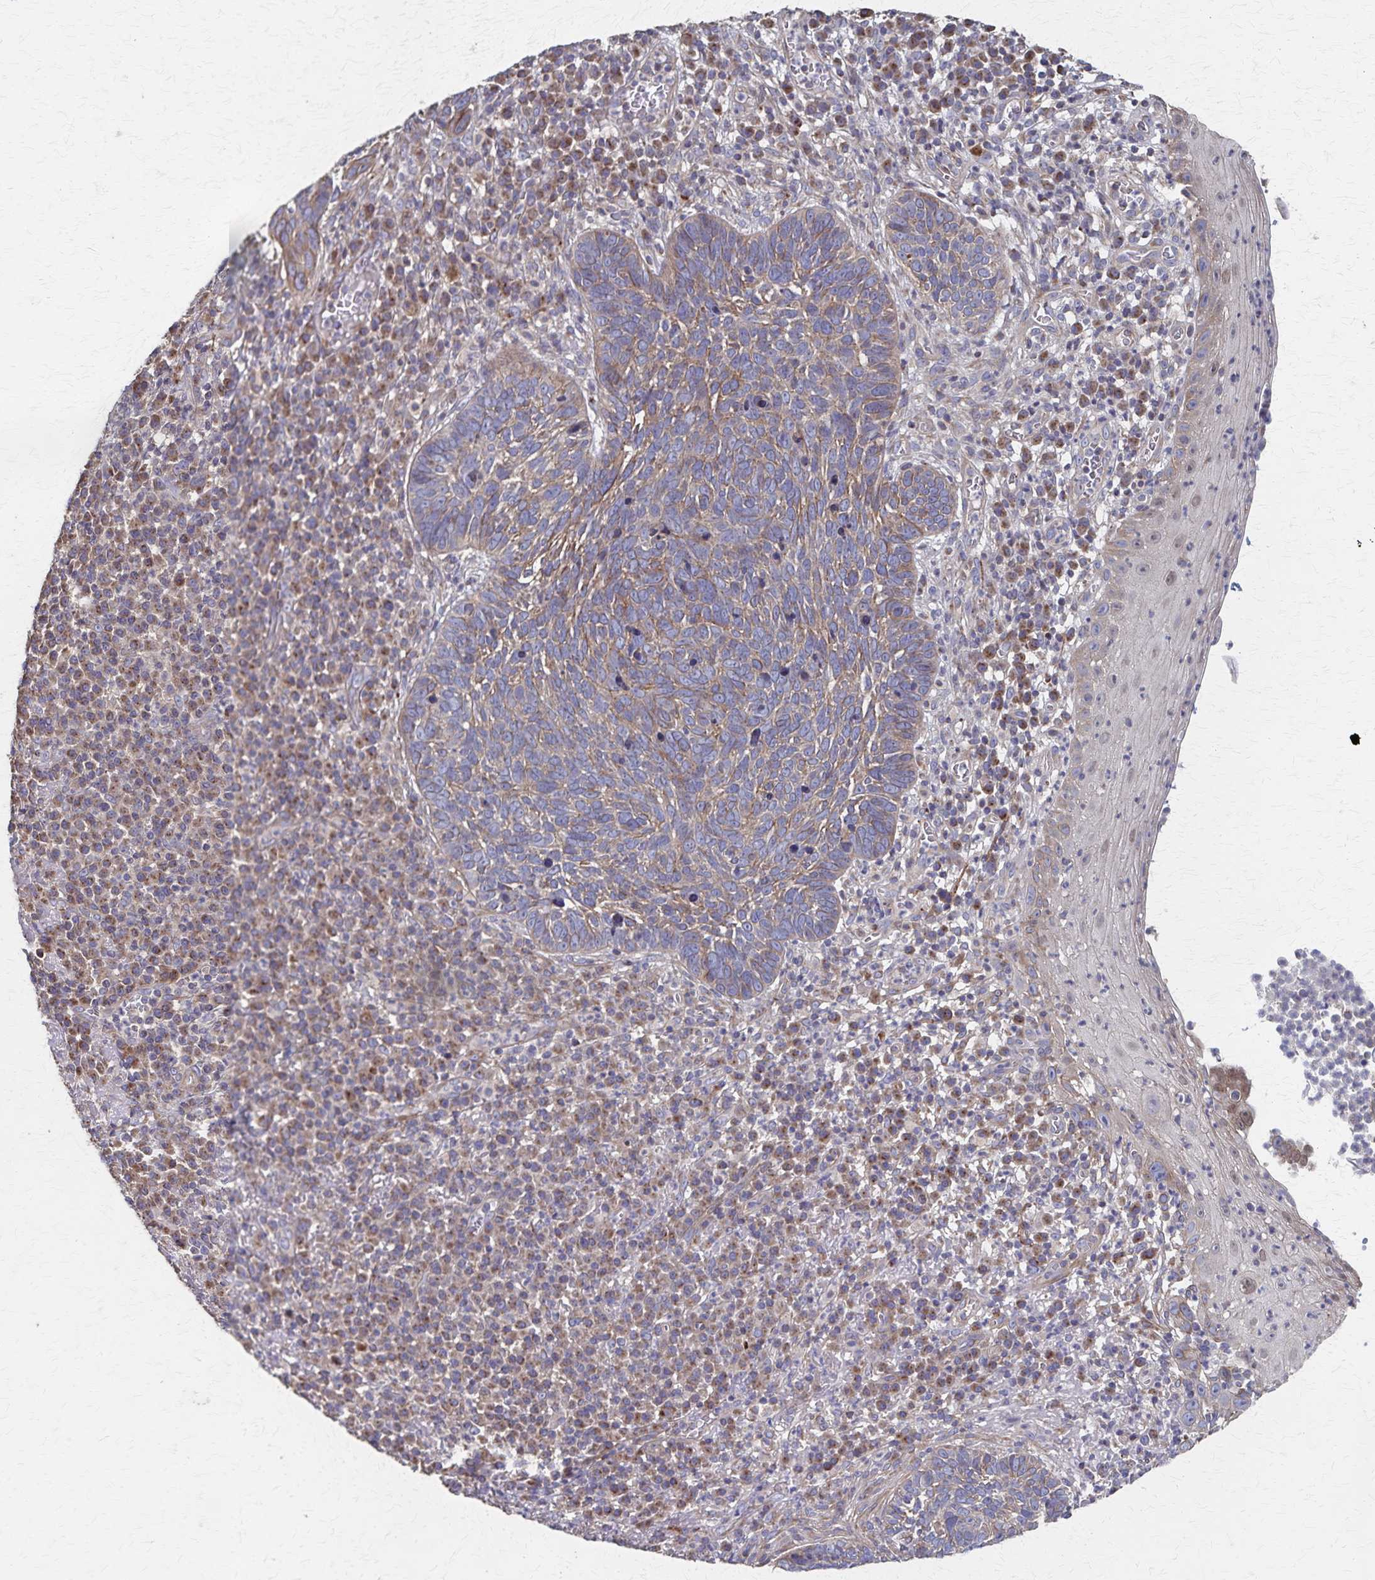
{"staining": {"intensity": "weak", "quantity": ">75%", "location": "cytoplasmic/membranous"}, "tissue": "skin cancer", "cell_type": "Tumor cells", "image_type": "cancer", "snomed": [{"axis": "morphology", "description": "Basal cell carcinoma"}, {"axis": "topography", "description": "Skin"}, {"axis": "topography", "description": "Skin of face"}], "caption": "Immunohistochemical staining of skin cancer (basal cell carcinoma) reveals low levels of weak cytoplasmic/membranous staining in approximately >75% of tumor cells.", "gene": "PGAP2", "patient": {"sex": "female", "age": 95}}